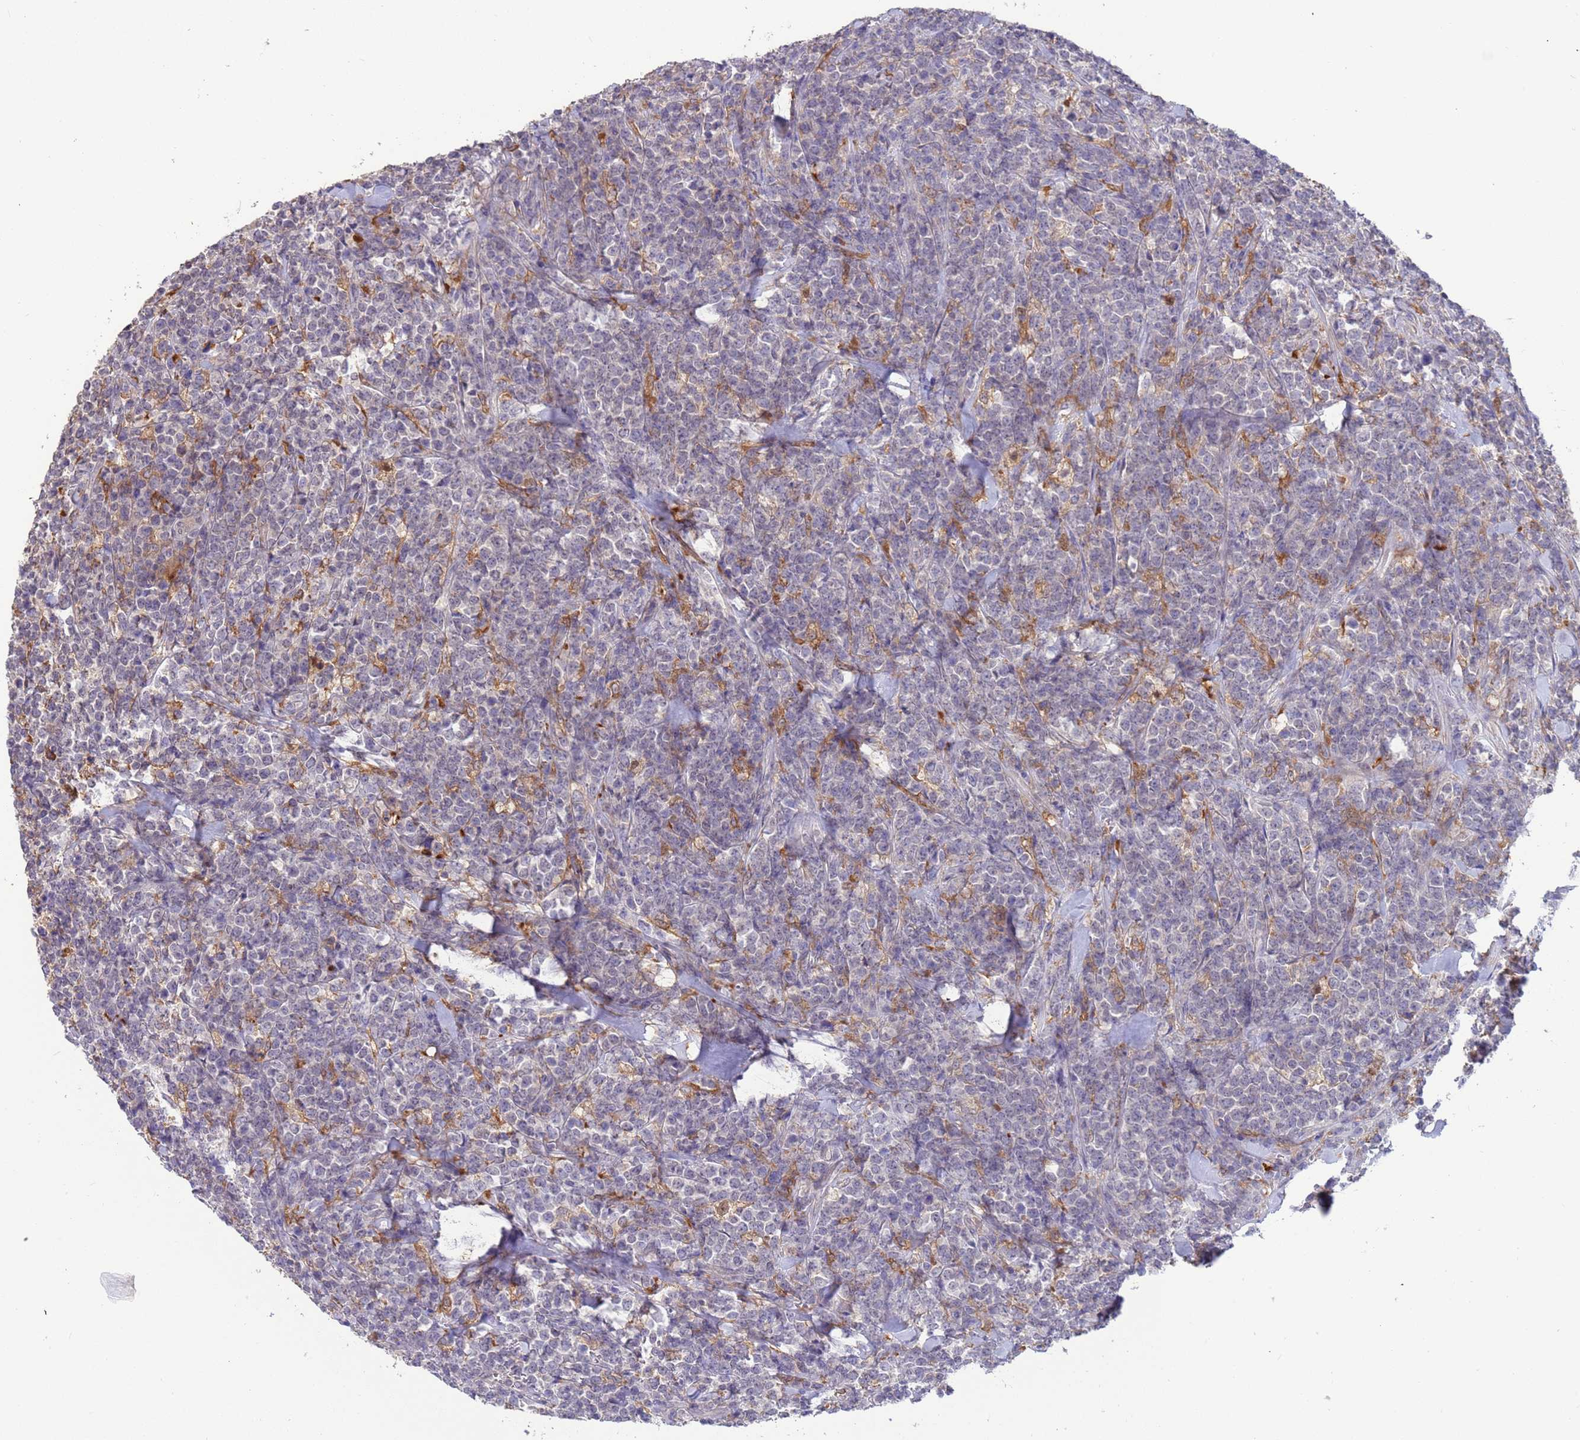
{"staining": {"intensity": "negative", "quantity": "none", "location": "none"}, "tissue": "lymphoma", "cell_type": "Tumor cells", "image_type": "cancer", "snomed": [{"axis": "morphology", "description": "Malignant lymphoma, non-Hodgkin's type, High grade"}, {"axis": "topography", "description": "Small intestine"}], "caption": "There is no significant positivity in tumor cells of lymphoma.", "gene": "AMPD3", "patient": {"sex": "male", "age": 8}}